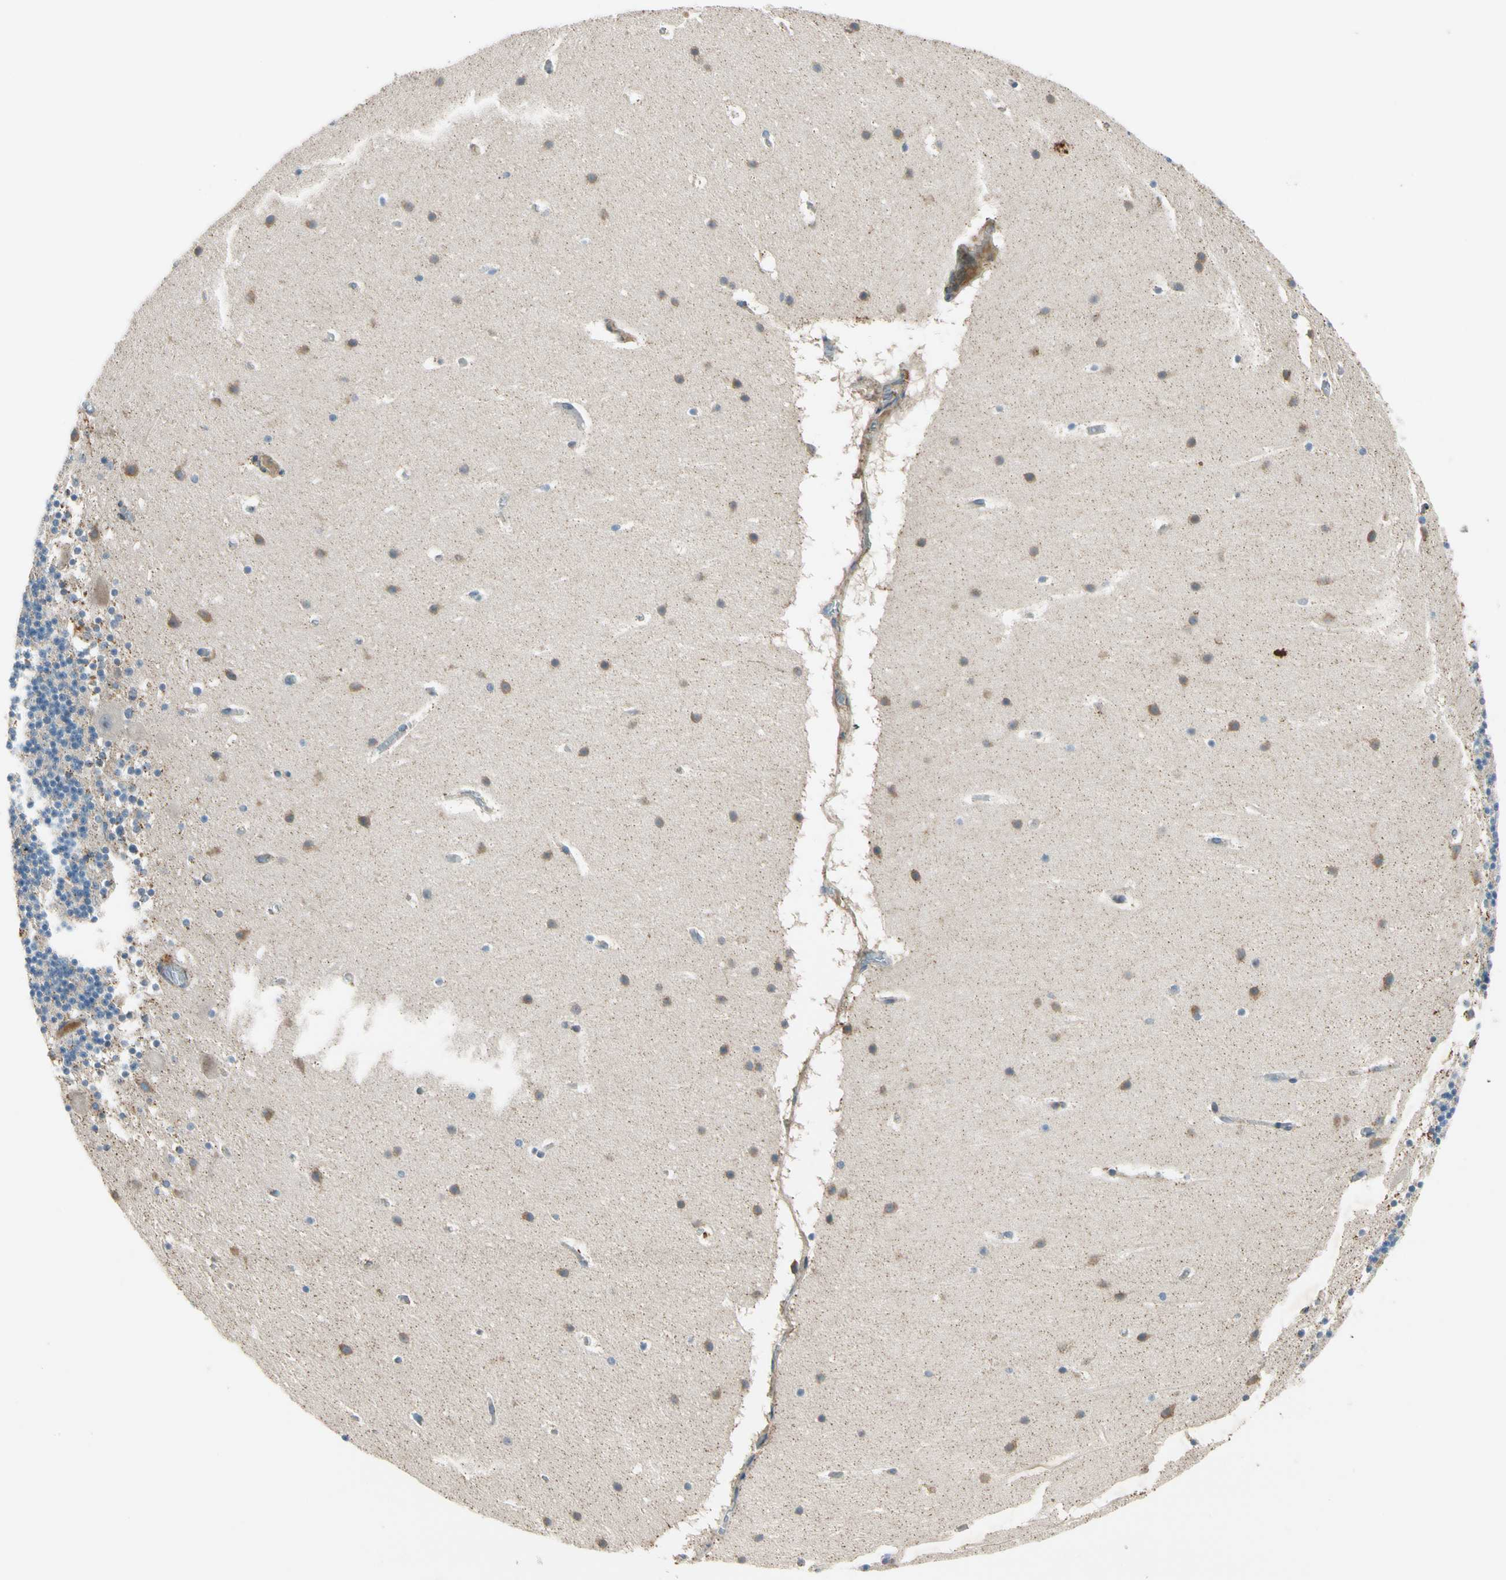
{"staining": {"intensity": "weak", "quantity": "<25%", "location": "cytoplasmic/membranous"}, "tissue": "cerebellum", "cell_type": "Cells in granular layer", "image_type": "normal", "snomed": [{"axis": "morphology", "description": "Normal tissue, NOS"}, {"axis": "topography", "description": "Cerebellum"}], "caption": "This is an IHC micrograph of benign cerebellum. There is no positivity in cells in granular layer.", "gene": "MST1R", "patient": {"sex": "male", "age": 45}}